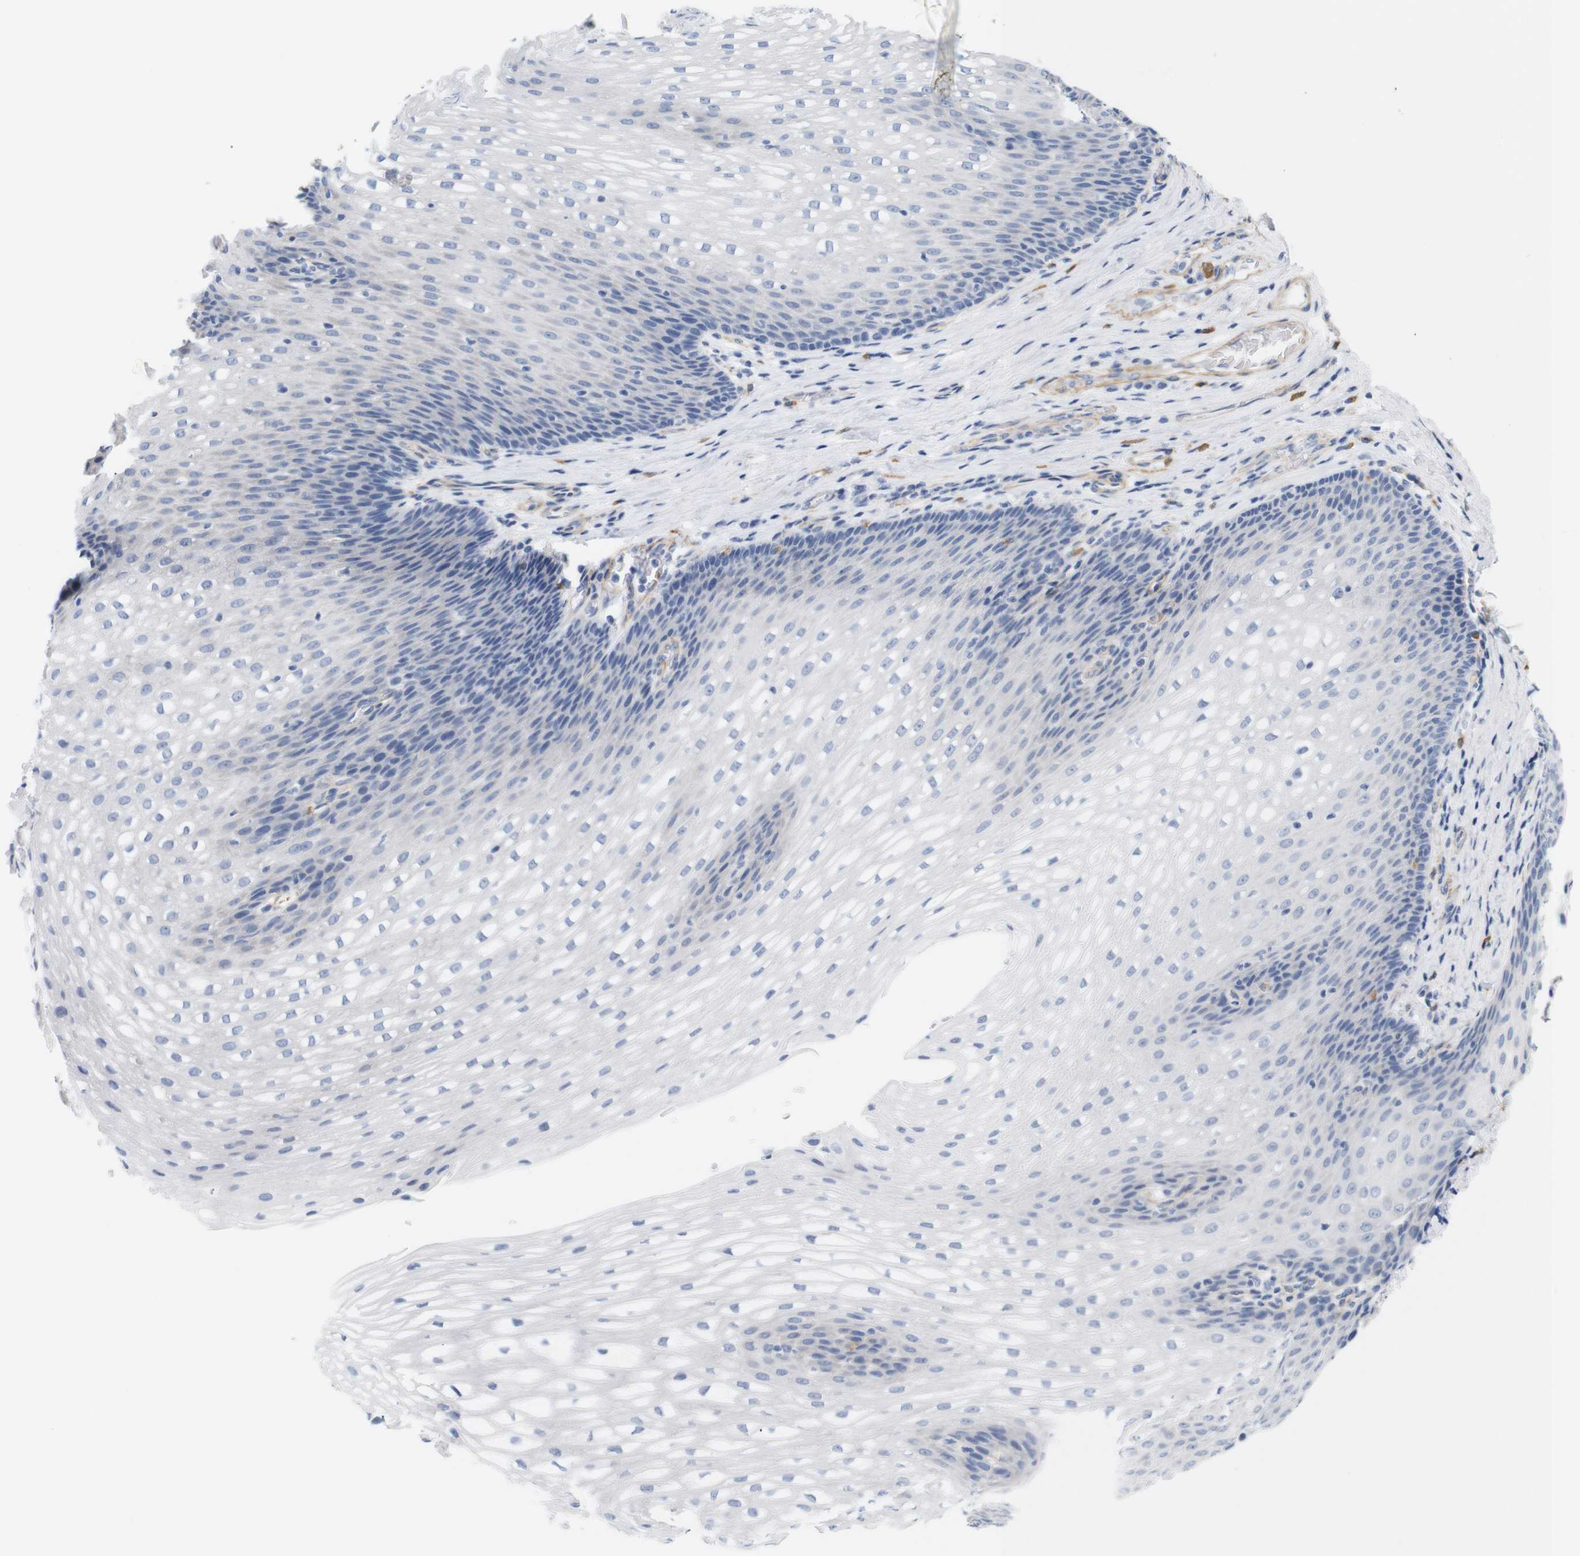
{"staining": {"intensity": "negative", "quantity": "none", "location": "none"}, "tissue": "esophagus", "cell_type": "Squamous epithelial cells", "image_type": "normal", "snomed": [{"axis": "morphology", "description": "Normal tissue, NOS"}, {"axis": "topography", "description": "Esophagus"}], "caption": "Immunohistochemistry (IHC) of benign esophagus displays no staining in squamous epithelial cells. (DAB (3,3'-diaminobenzidine) IHC, high magnification).", "gene": "STMN3", "patient": {"sex": "male", "age": 48}}